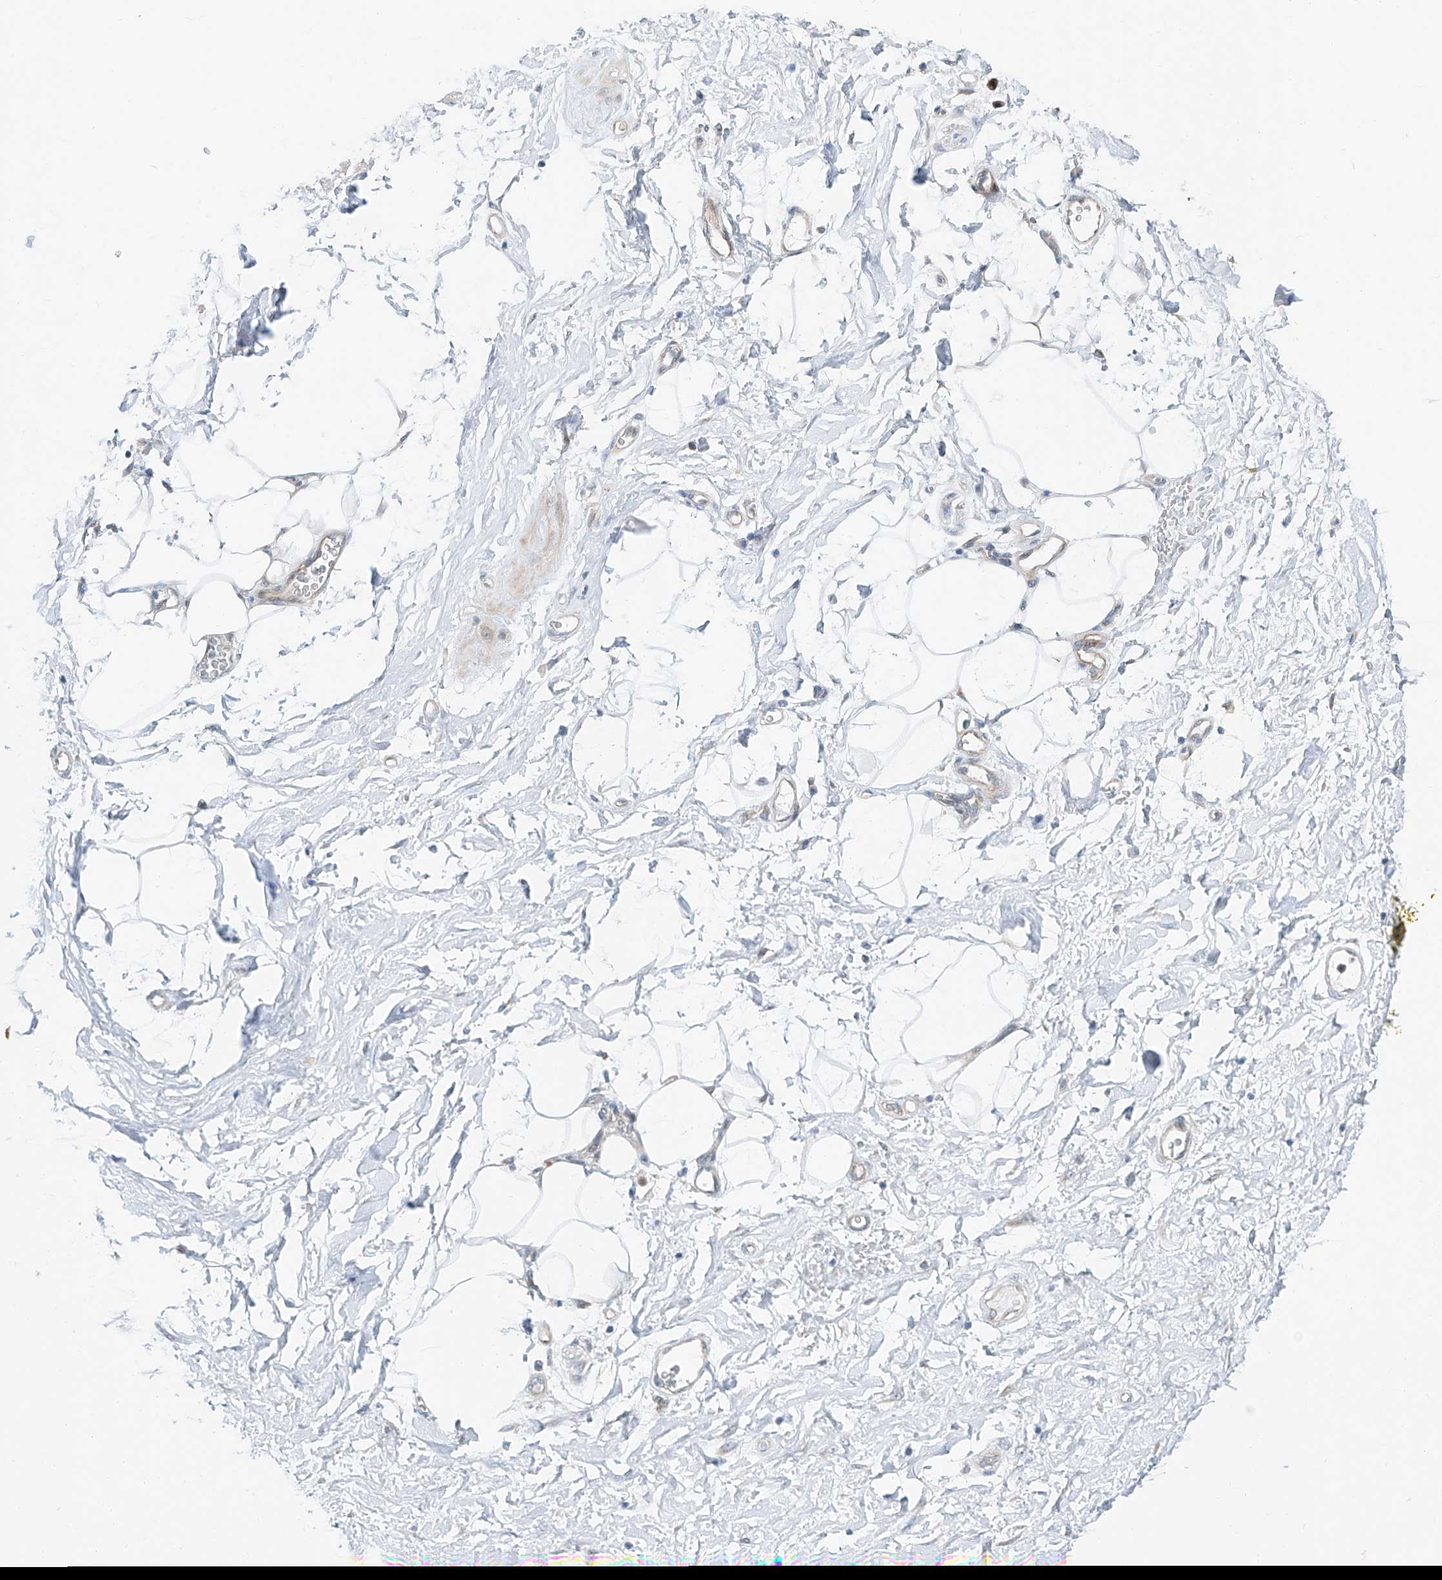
{"staining": {"intensity": "negative", "quantity": "none", "location": "none"}, "tissue": "adipose tissue", "cell_type": "Adipocytes", "image_type": "normal", "snomed": [{"axis": "morphology", "description": "Normal tissue, NOS"}, {"axis": "morphology", "description": "Adenocarcinoma, NOS"}, {"axis": "topography", "description": "Pancreas"}, {"axis": "topography", "description": "Peripheral nerve tissue"}], "caption": "DAB immunohistochemical staining of benign adipose tissue exhibits no significant expression in adipocytes. (DAB immunohistochemistry with hematoxylin counter stain).", "gene": "CLDND1", "patient": {"sex": "male", "age": 59}}